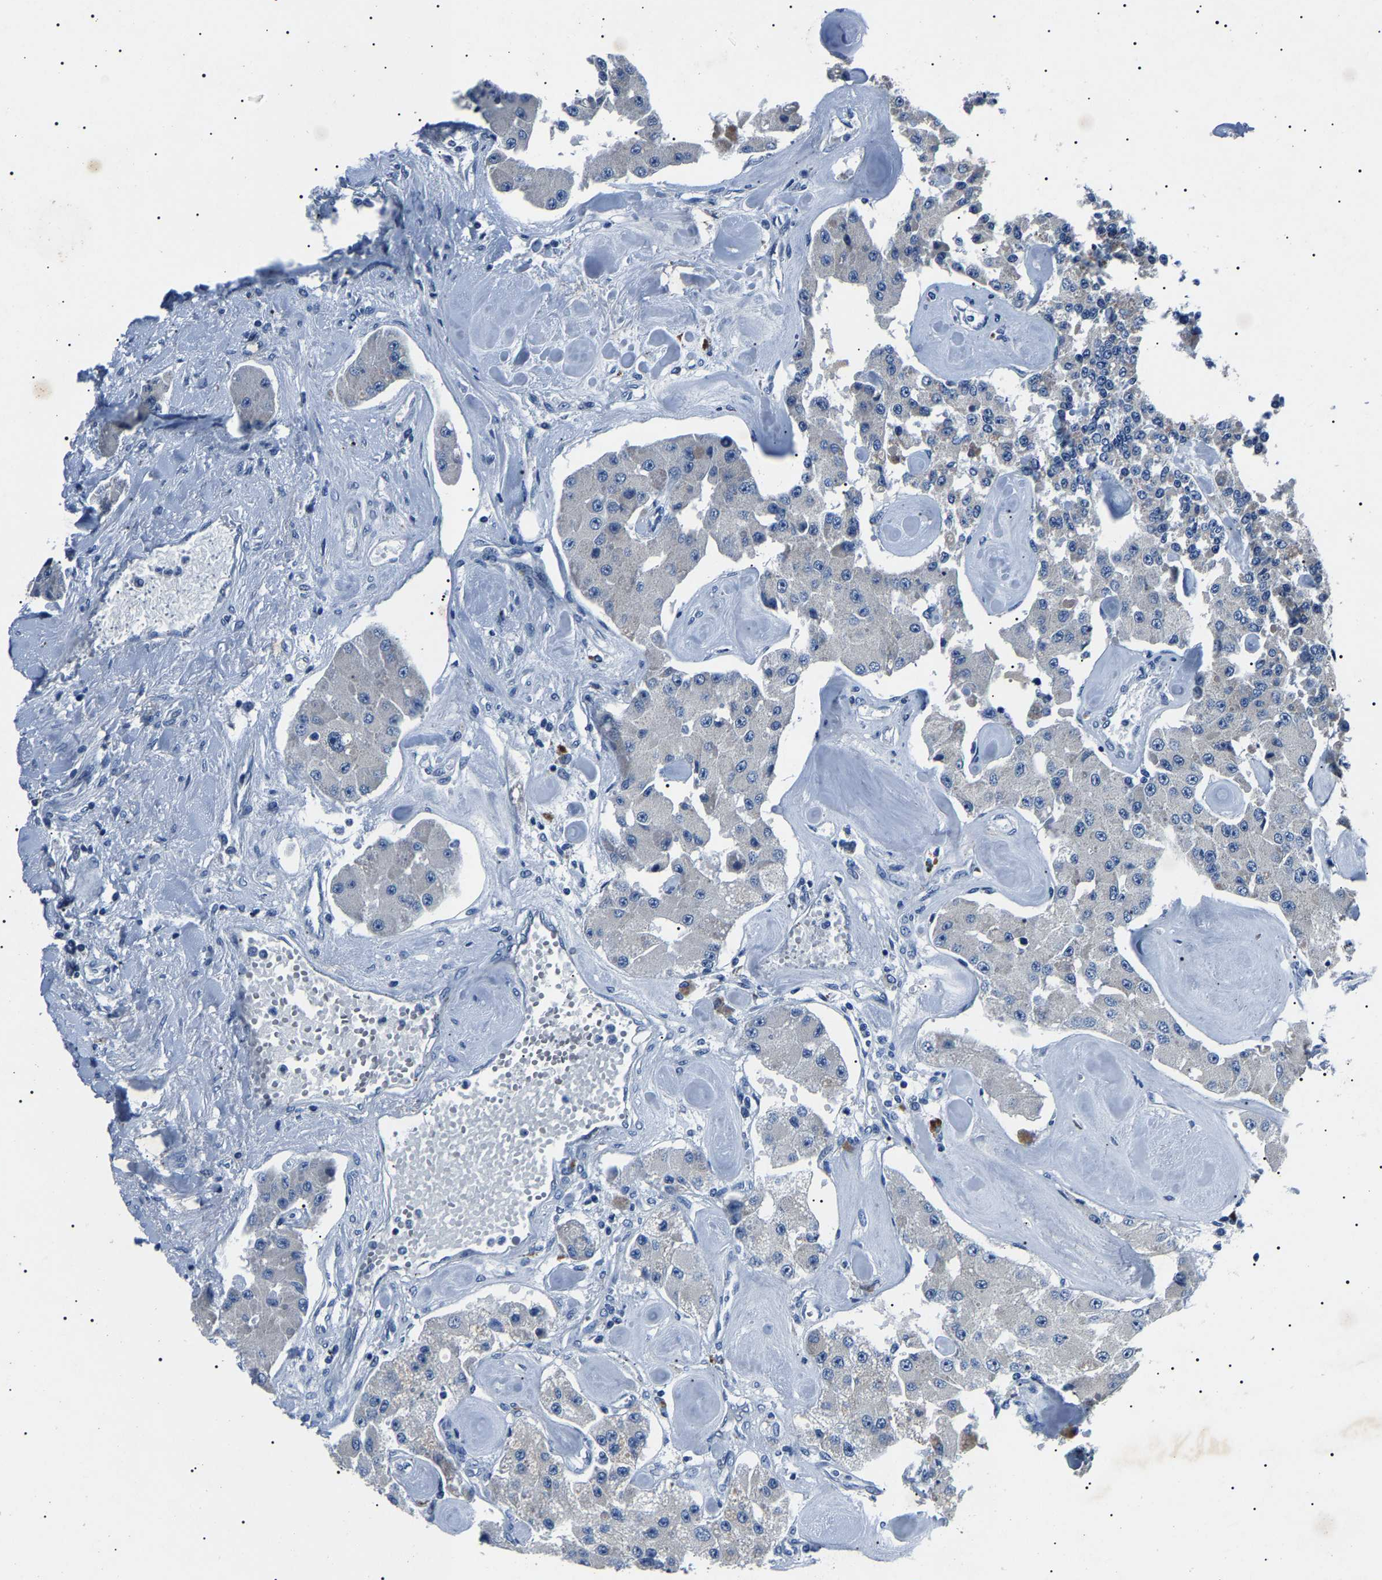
{"staining": {"intensity": "negative", "quantity": "none", "location": "none"}, "tissue": "carcinoid", "cell_type": "Tumor cells", "image_type": "cancer", "snomed": [{"axis": "morphology", "description": "Carcinoid, malignant, NOS"}, {"axis": "topography", "description": "Pancreas"}], "caption": "This is an IHC image of carcinoid (malignant). There is no positivity in tumor cells.", "gene": "KLK15", "patient": {"sex": "male", "age": 41}}